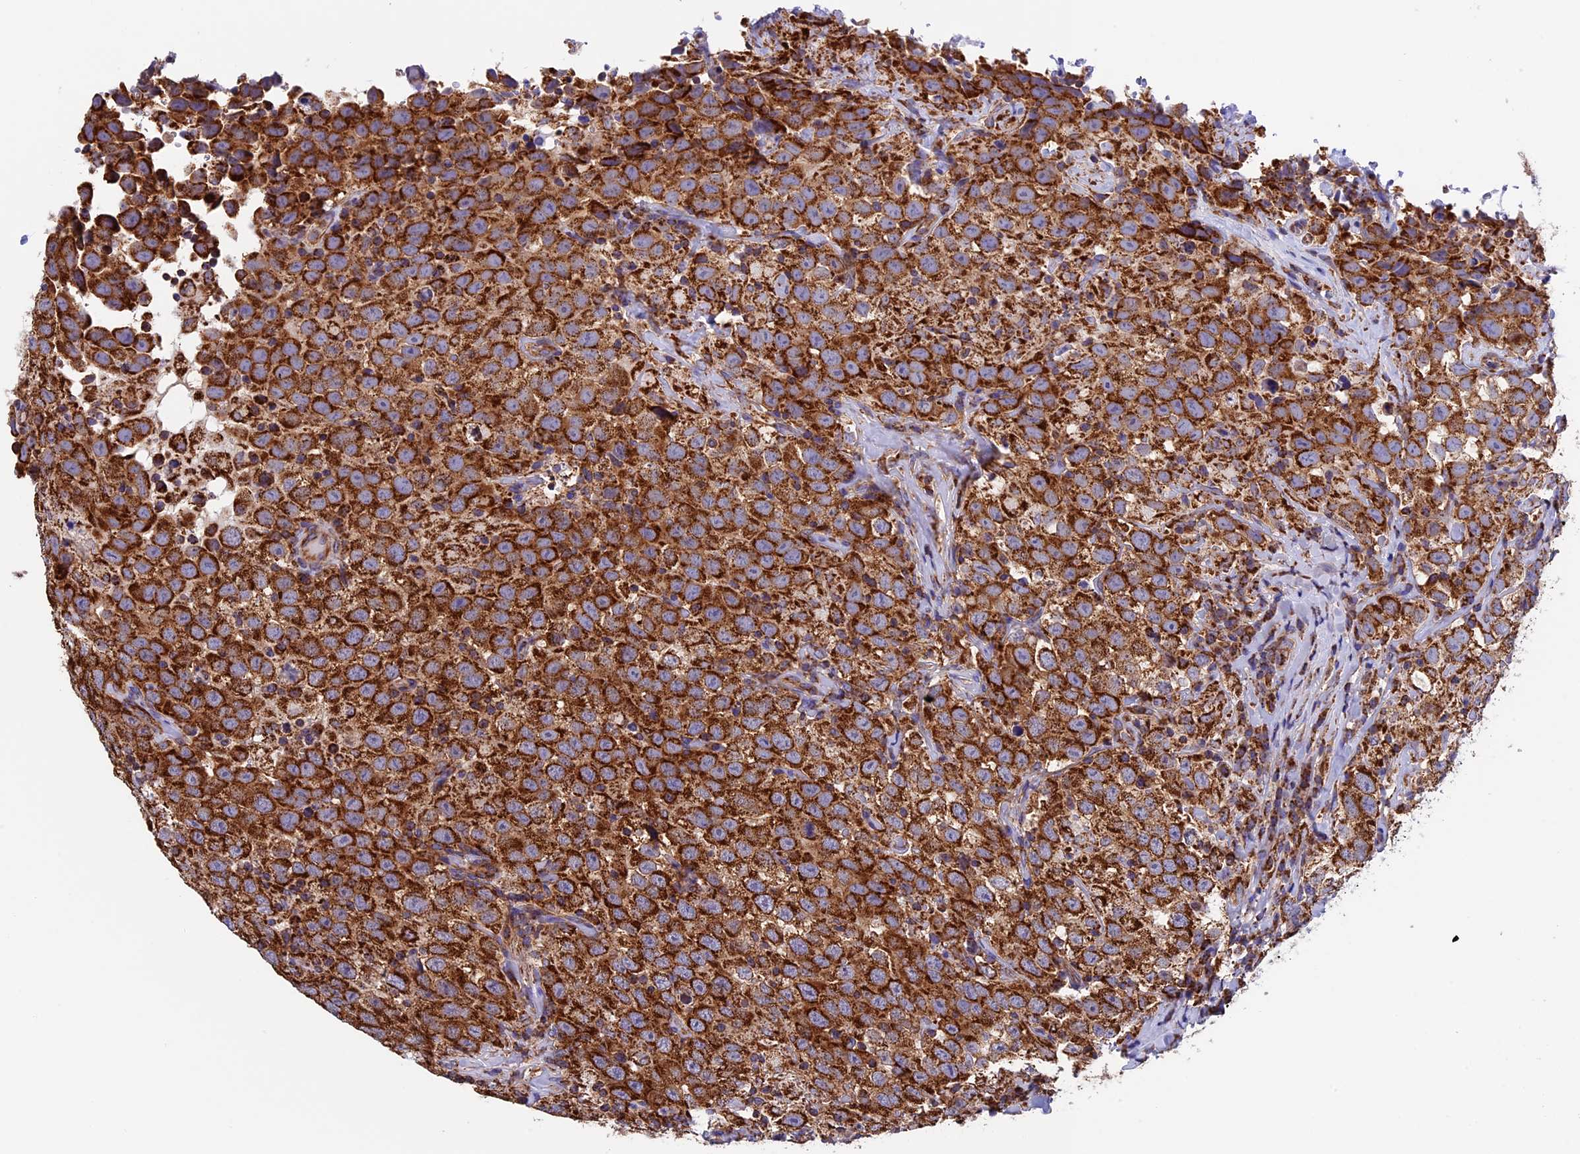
{"staining": {"intensity": "strong", "quantity": ">75%", "location": "cytoplasmic/membranous"}, "tissue": "testis cancer", "cell_type": "Tumor cells", "image_type": "cancer", "snomed": [{"axis": "morphology", "description": "Seminoma, NOS"}, {"axis": "topography", "description": "Testis"}], "caption": "Immunohistochemistry (IHC) of human testis cancer (seminoma) exhibits high levels of strong cytoplasmic/membranous expression in approximately >75% of tumor cells.", "gene": "SLC9A5", "patient": {"sex": "male", "age": 41}}